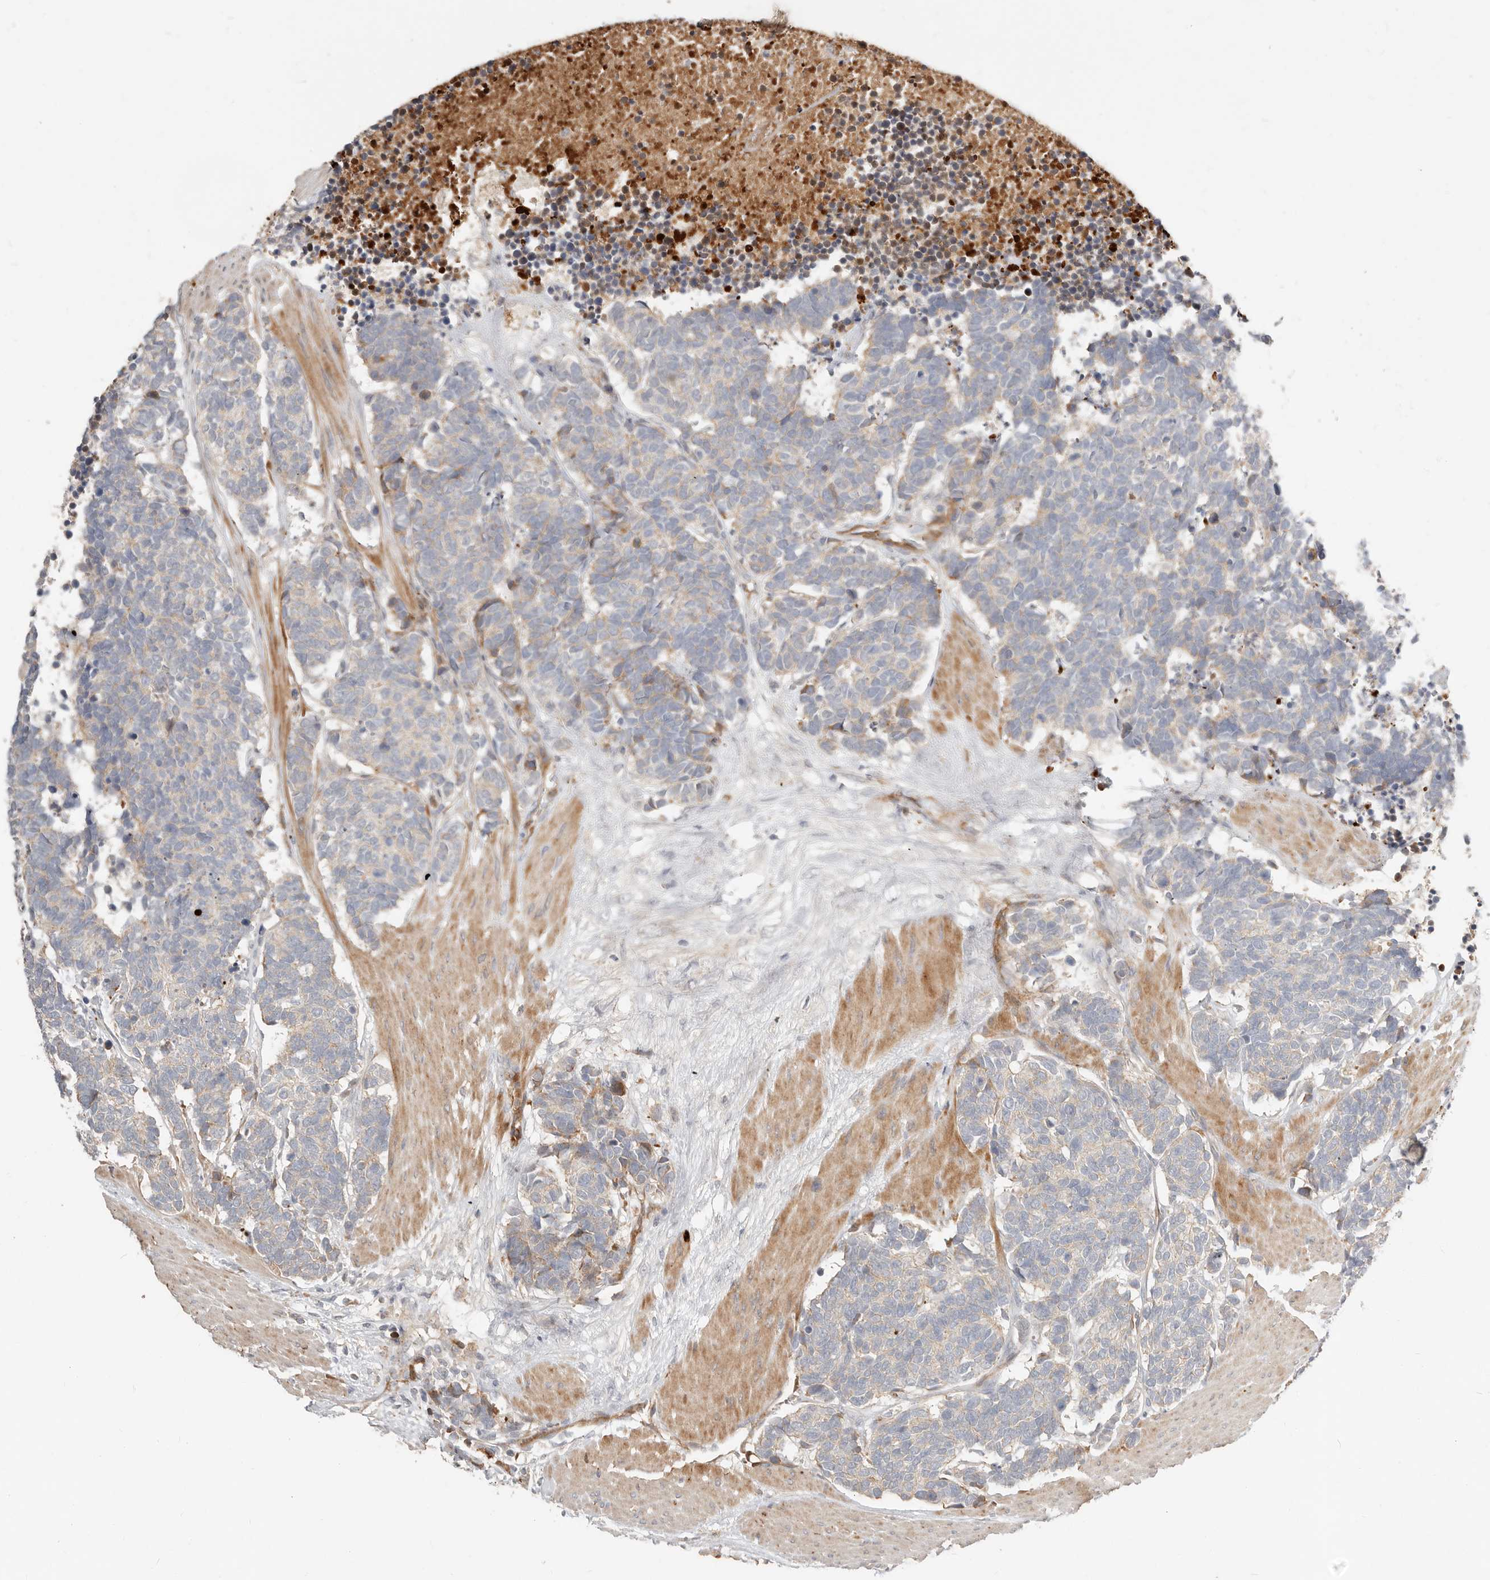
{"staining": {"intensity": "weak", "quantity": "<25%", "location": "cytoplasmic/membranous"}, "tissue": "carcinoid", "cell_type": "Tumor cells", "image_type": "cancer", "snomed": [{"axis": "morphology", "description": "Carcinoma, NOS"}, {"axis": "morphology", "description": "Carcinoid, malignant, NOS"}, {"axis": "topography", "description": "Urinary bladder"}], "caption": "Immunohistochemical staining of malignant carcinoid demonstrates no significant expression in tumor cells. Brightfield microscopy of IHC stained with DAB (3,3'-diaminobenzidine) (brown) and hematoxylin (blue), captured at high magnification.", "gene": "MTFR2", "patient": {"sex": "male", "age": 57}}